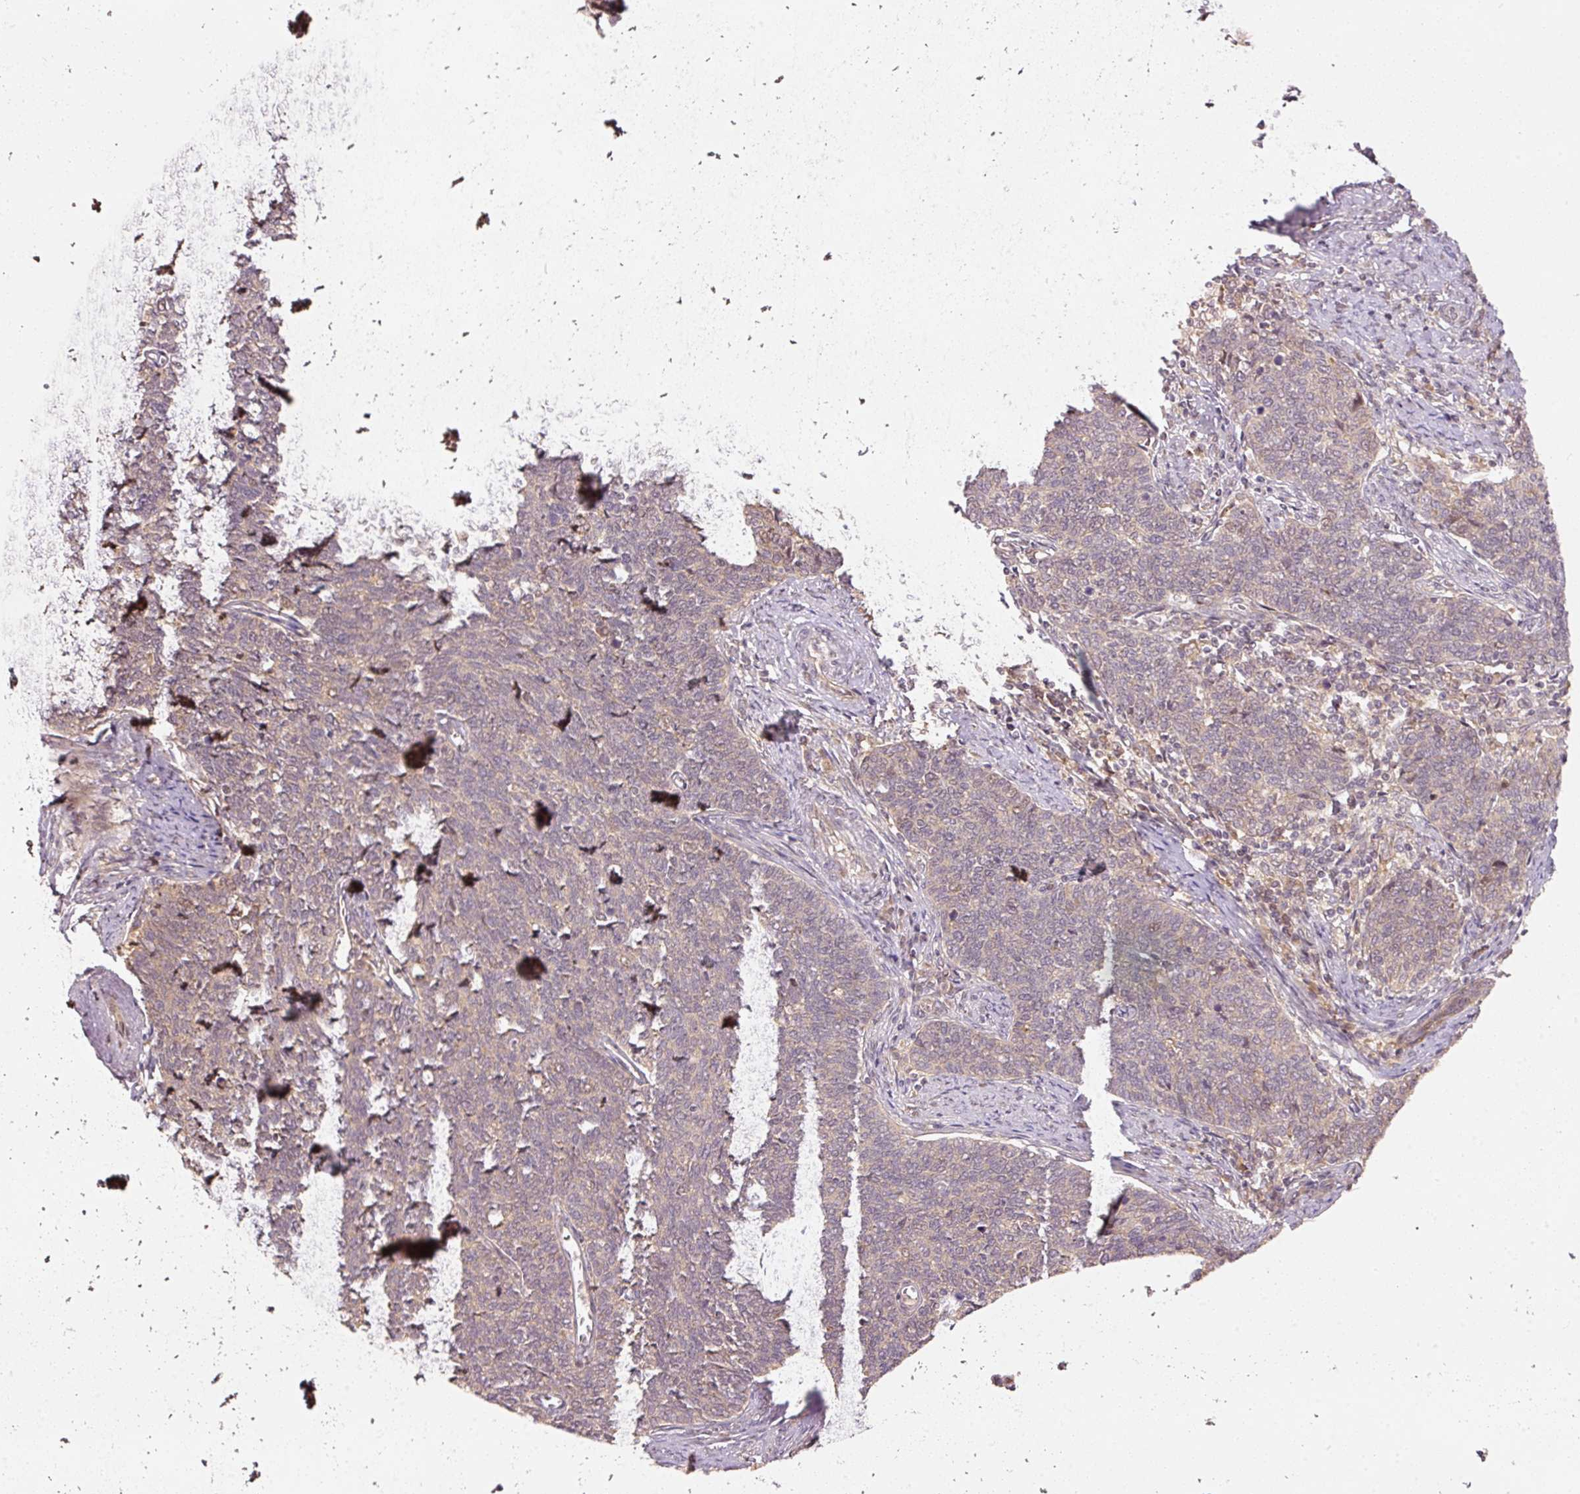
{"staining": {"intensity": "weak", "quantity": "<25%", "location": "cytoplasmic/membranous"}, "tissue": "cervical cancer", "cell_type": "Tumor cells", "image_type": "cancer", "snomed": [{"axis": "morphology", "description": "Squamous cell carcinoma, NOS"}, {"axis": "topography", "description": "Cervix"}], "caption": "Tumor cells are negative for brown protein staining in cervical cancer.", "gene": "PCDHB1", "patient": {"sex": "female", "age": 39}}